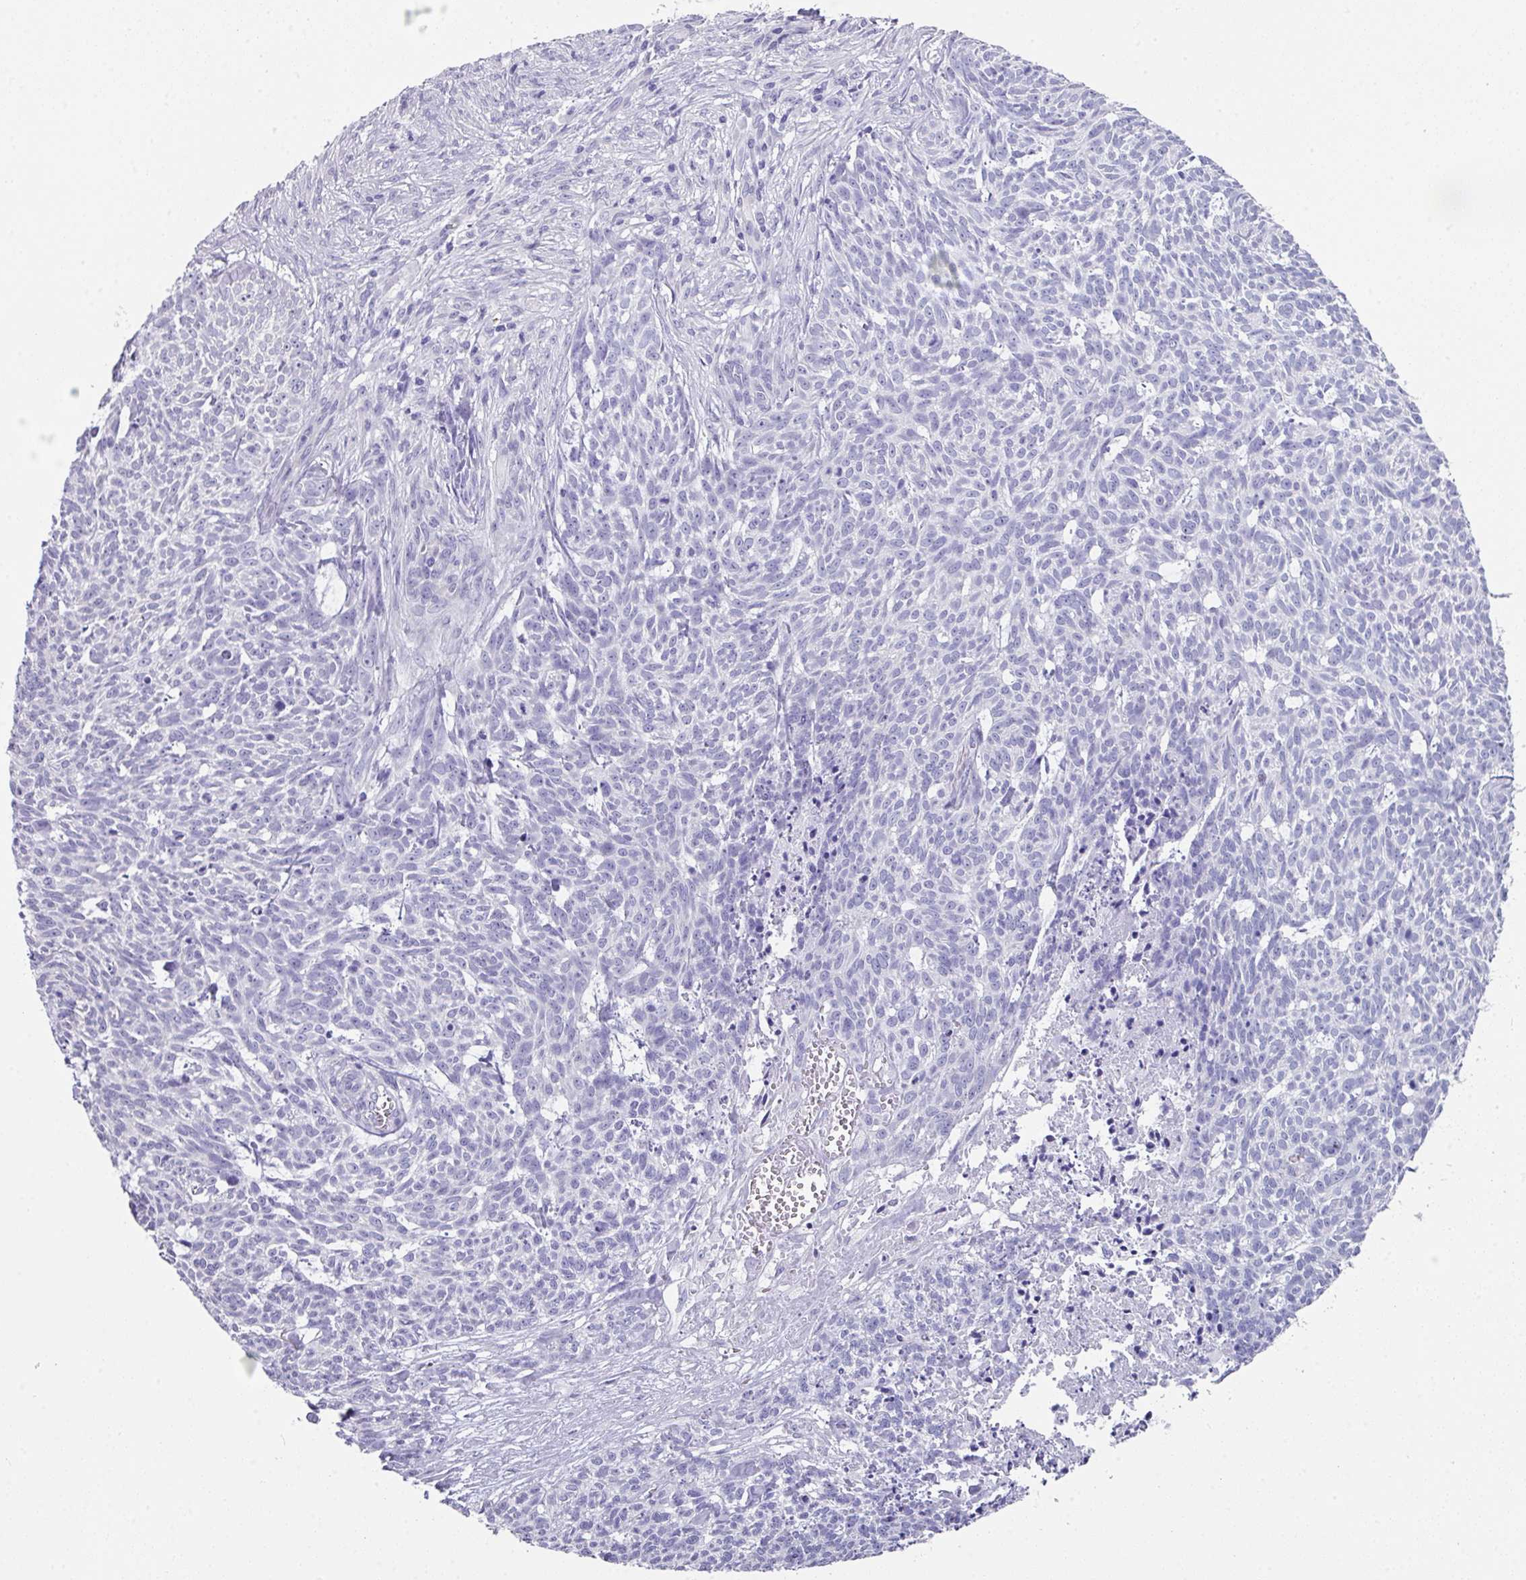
{"staining": {"intensity": "negative", "quantity": "none", "location": "none"}, "tissue": "skin cancer", "cell_type": "Tumor cells", "image_type": "cancer", "snomed": [{"axis": "morphology", "description": "Basal cell carcinoma"}, {"axis": "topography", "description": "Skin"}], "caption": "IHC micrograph of skin basal cell carcinoma stained for a protein (brown), which demonstrates no positivity in tumor cells.", "gene": "PEX10", "patient": {"sex": "female", "age": 93}}